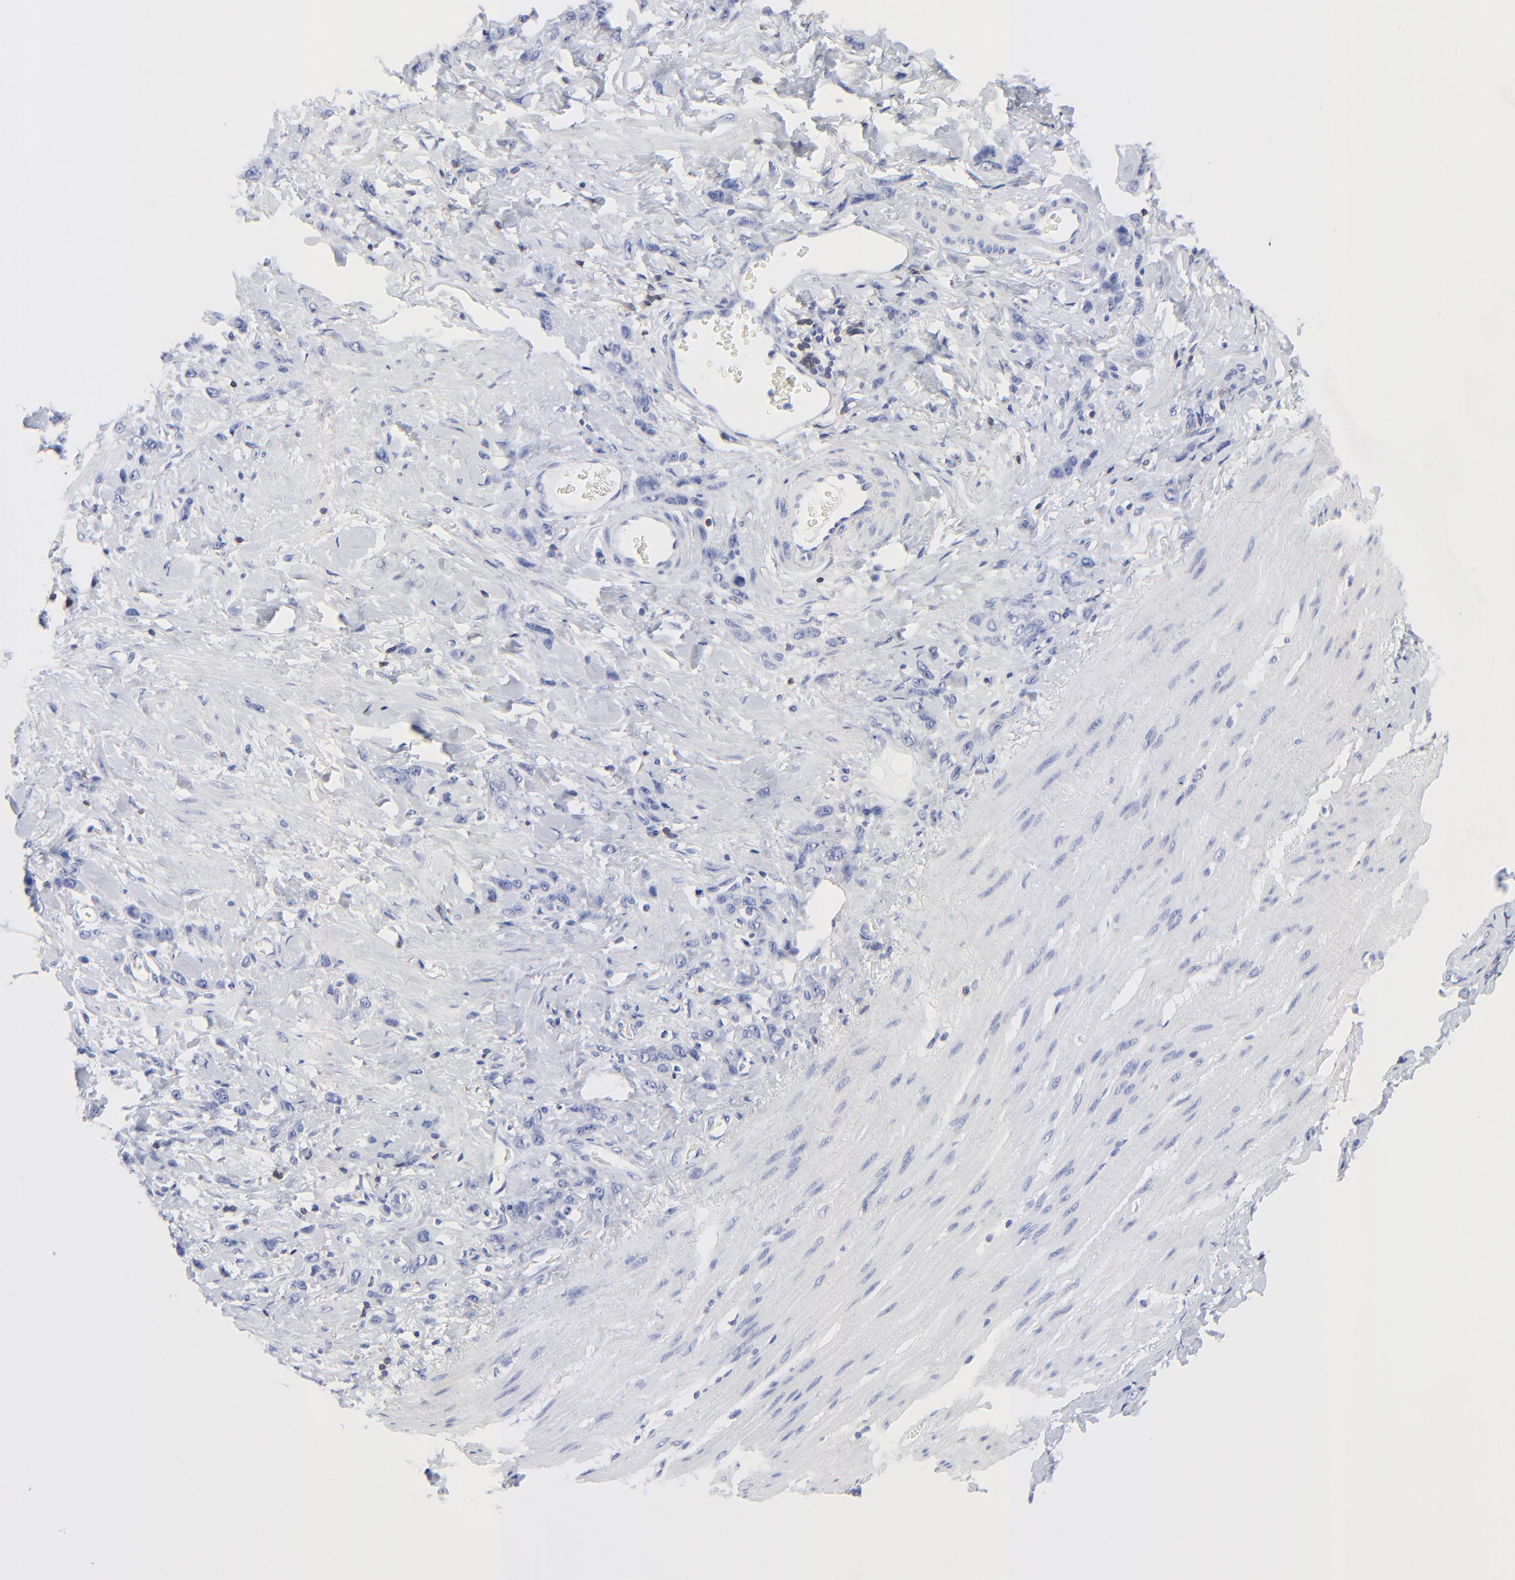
{"staining": {"intensity": "negative", "quantity": "none", "location": "none"}, "tissue": "stomach cancer", "cell_type": "Tumor cells", "image_type": "cancer", "snomed": [{"axis": "morphology", "description": "Normal tissue, NOS"}, {"axis": "morphology", "description": "Adenocarcinoma, NOS"}, {"axis": "topography", "description": "Stomach"}], "caption": "A high-resolution histopathology image shows immunohistochemistry (IHC) staining of adenocarcinoma (stomach), which displays no significant staining in tumor cells. (Immunohistochemistry, brightfield microscopy, high magnification).", "gene": "LCK", "patient": {"sex": "male", "age": 82}}